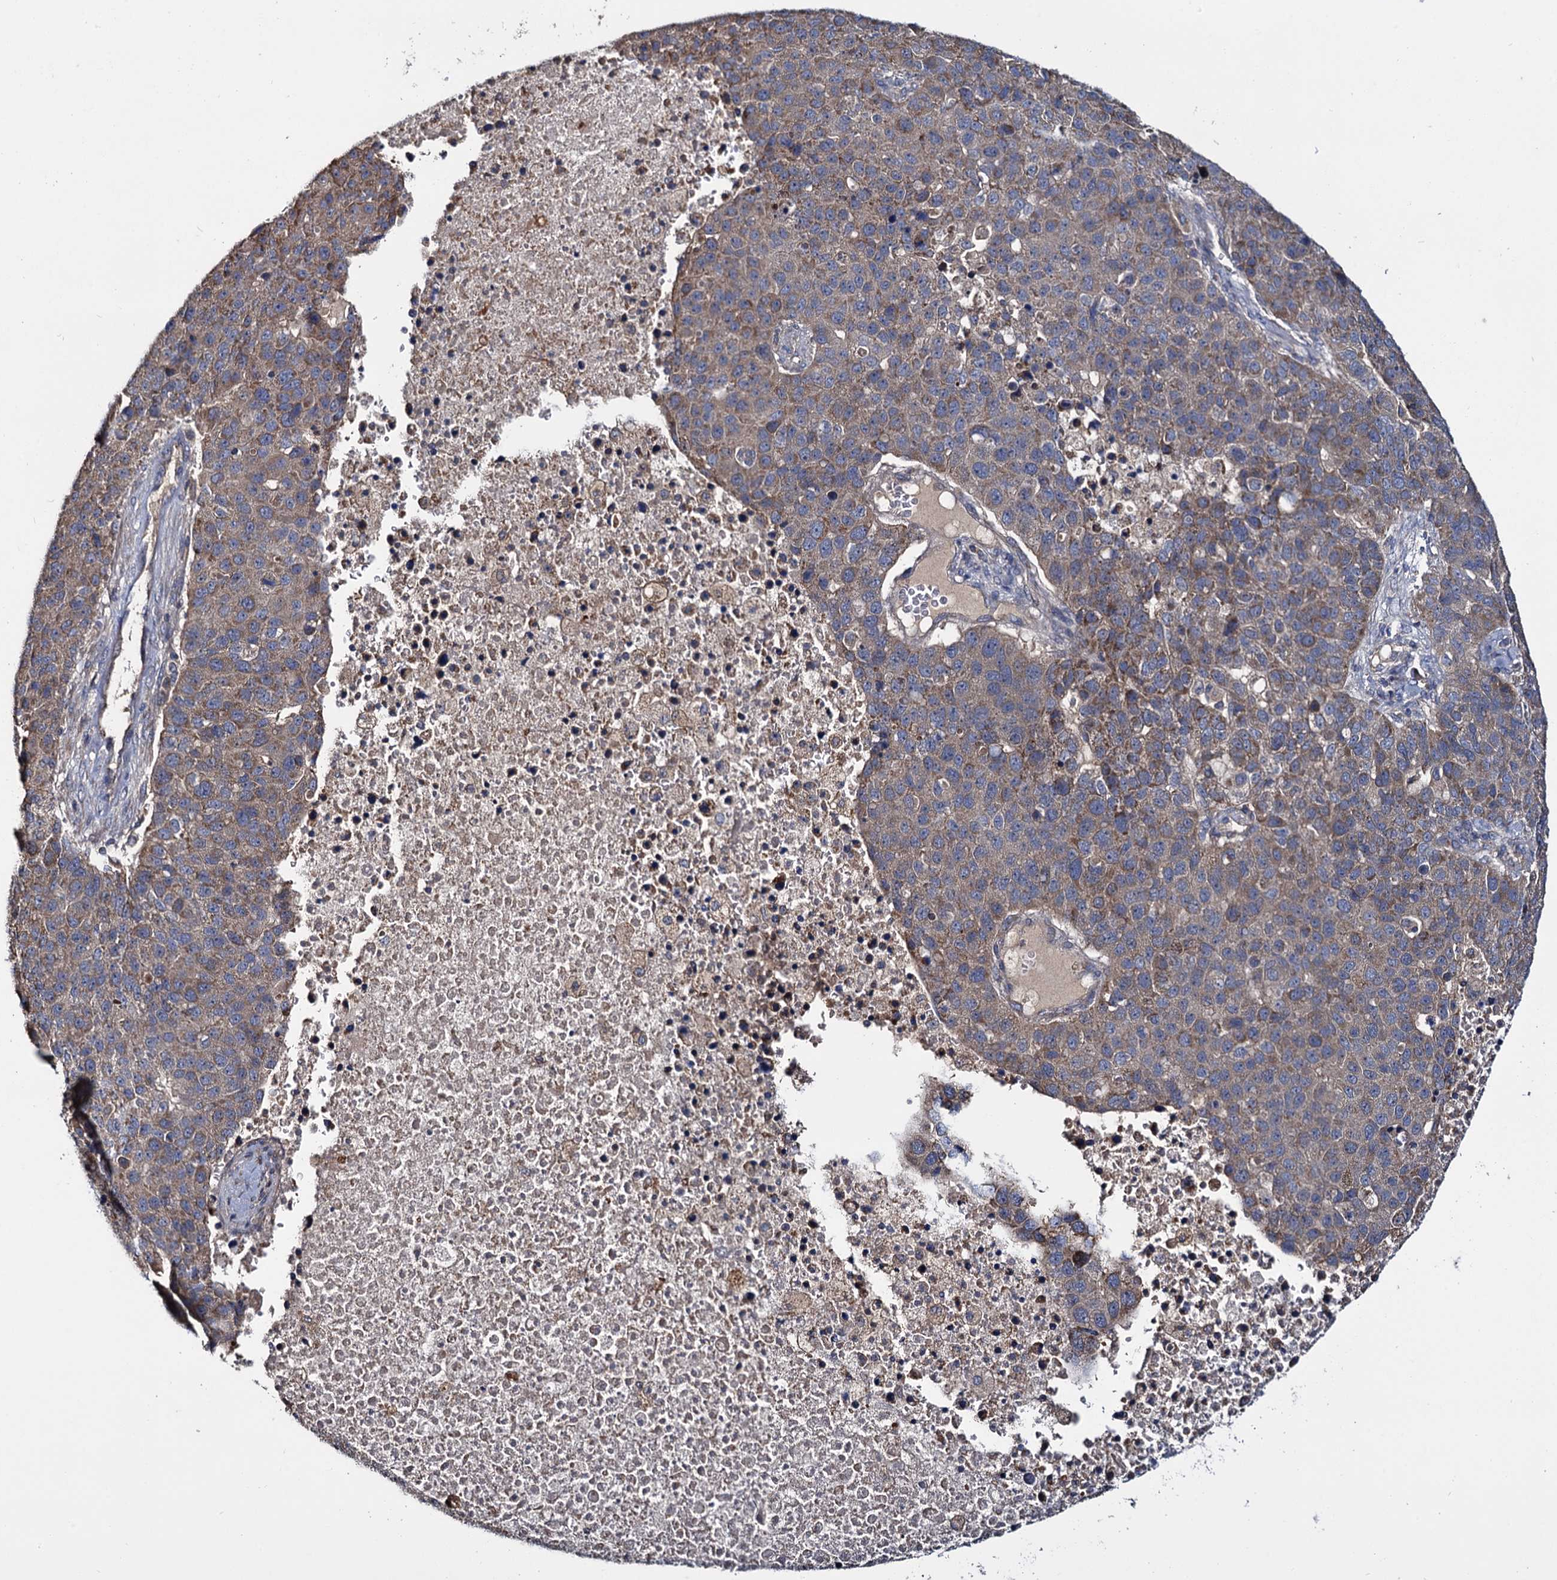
{"staining": {"intensity": "moderate", "quantity": "25%-75%", "location": "cytoplasmic/membranous"}, "tissue": "pancreatic cancer", "cell_type": "Tumor cells", "image_type": "cancer", "snomed": [{"axis": "morphology", "description": "Adenocarcinoma, NOS"}, {"axis": "topography", "description": "Pancreas"}], "caption": "Moderate cytoplasmic/membranous staining is present in about 25%-75% of tumor cells in pancreatic cancer.", "gene": "CEP192", "patient": {"sex": "female", "age": 61}}